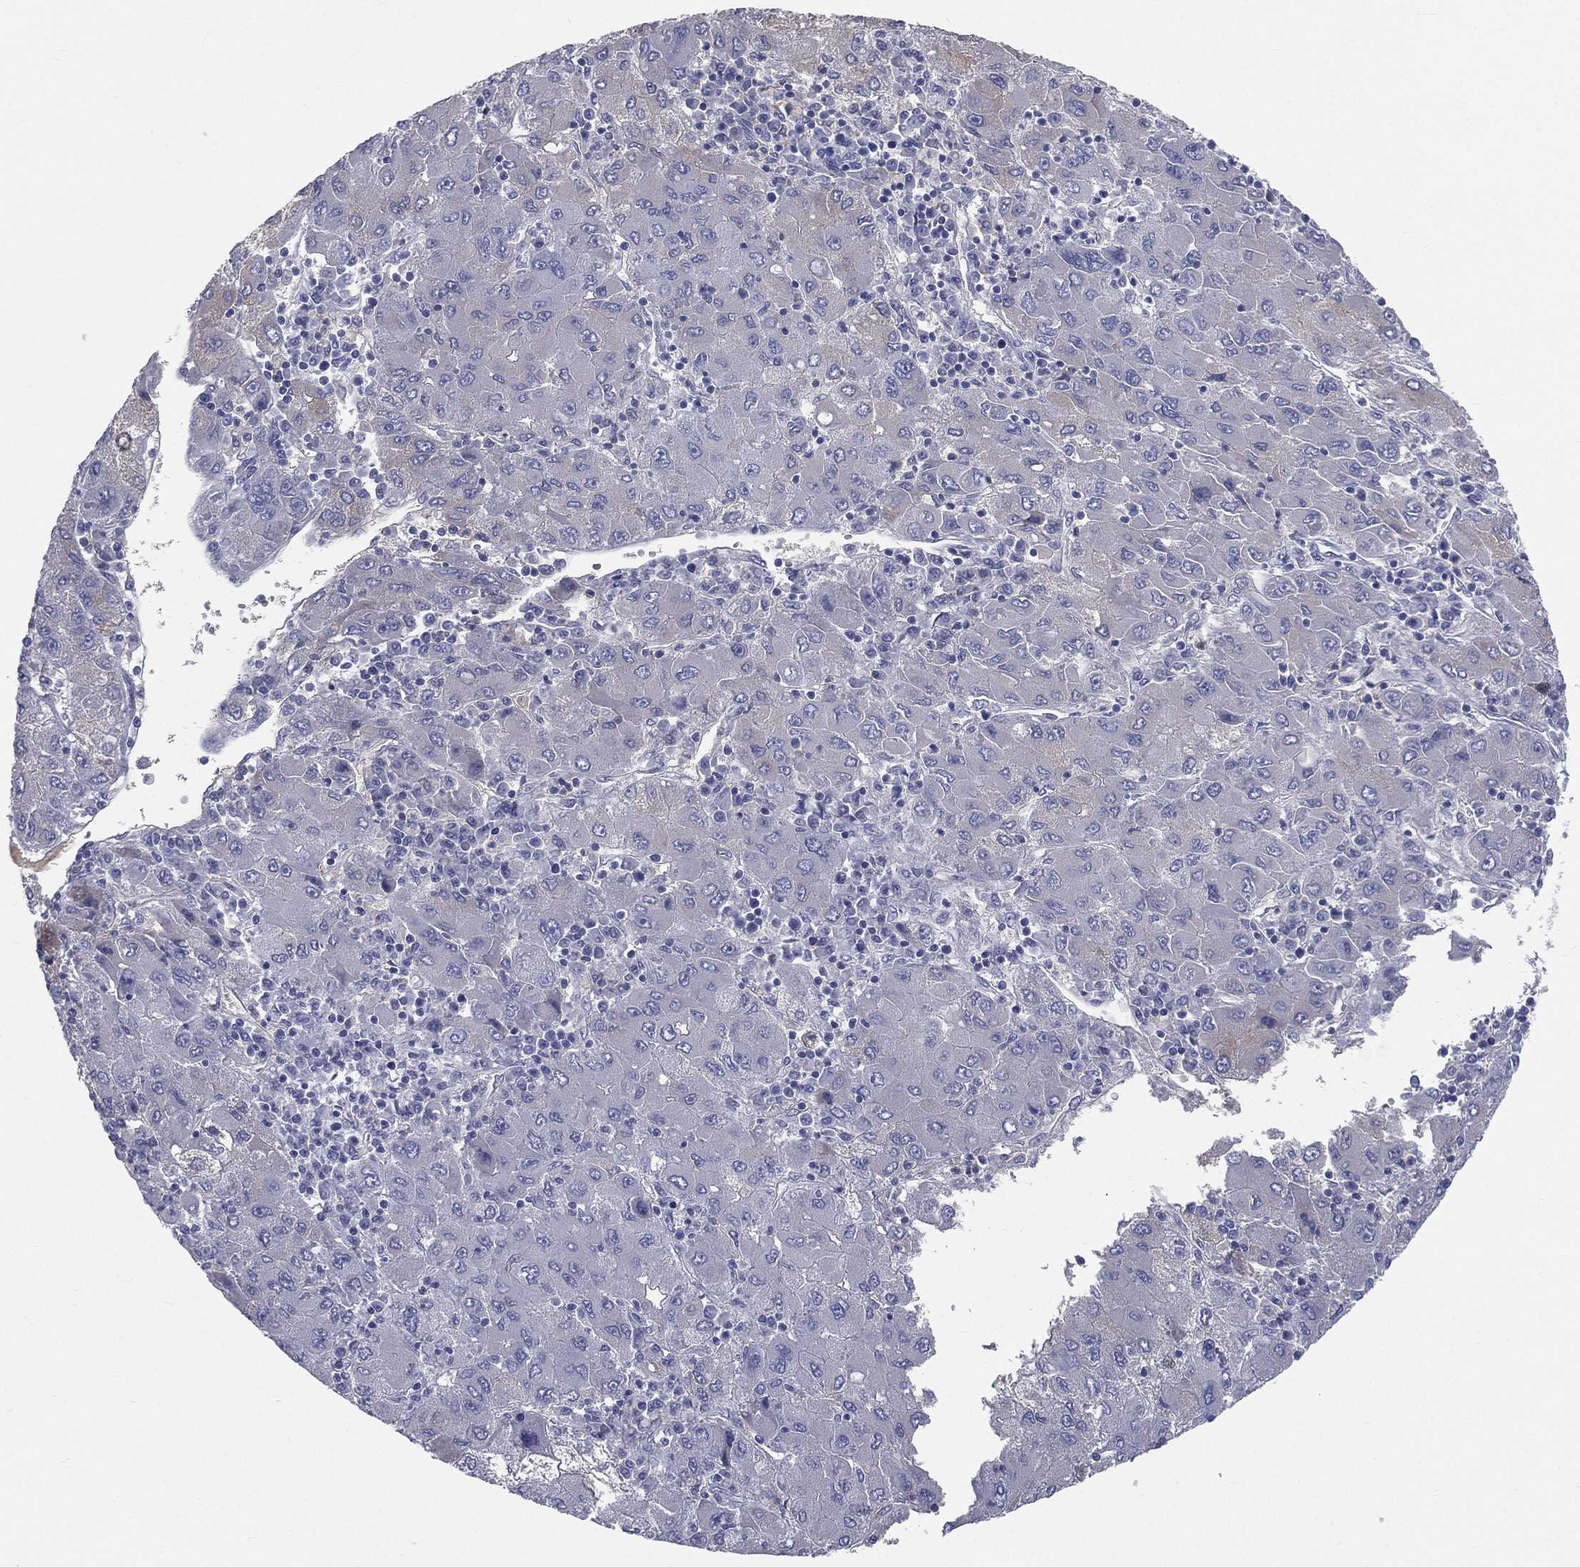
{"staining": {"intensity": "negative", "quantity": "none", "location": "none"}, "tissue": "liver cancer", "cell_type": "Tumor cells", "image_type": "cancer", "snomed": [{"axis": "morphology", "description": "Carcinoma, Hepatocellular, NOS"}, {"axis": "topography", "description": "Liver"}], "caption": "Human hepatocellular carcinoma (liver) stained for a protein using IHC reveals no expression in tumor cells.", "gene": "HP", "patient": {"sex": "male", "age": 75}}